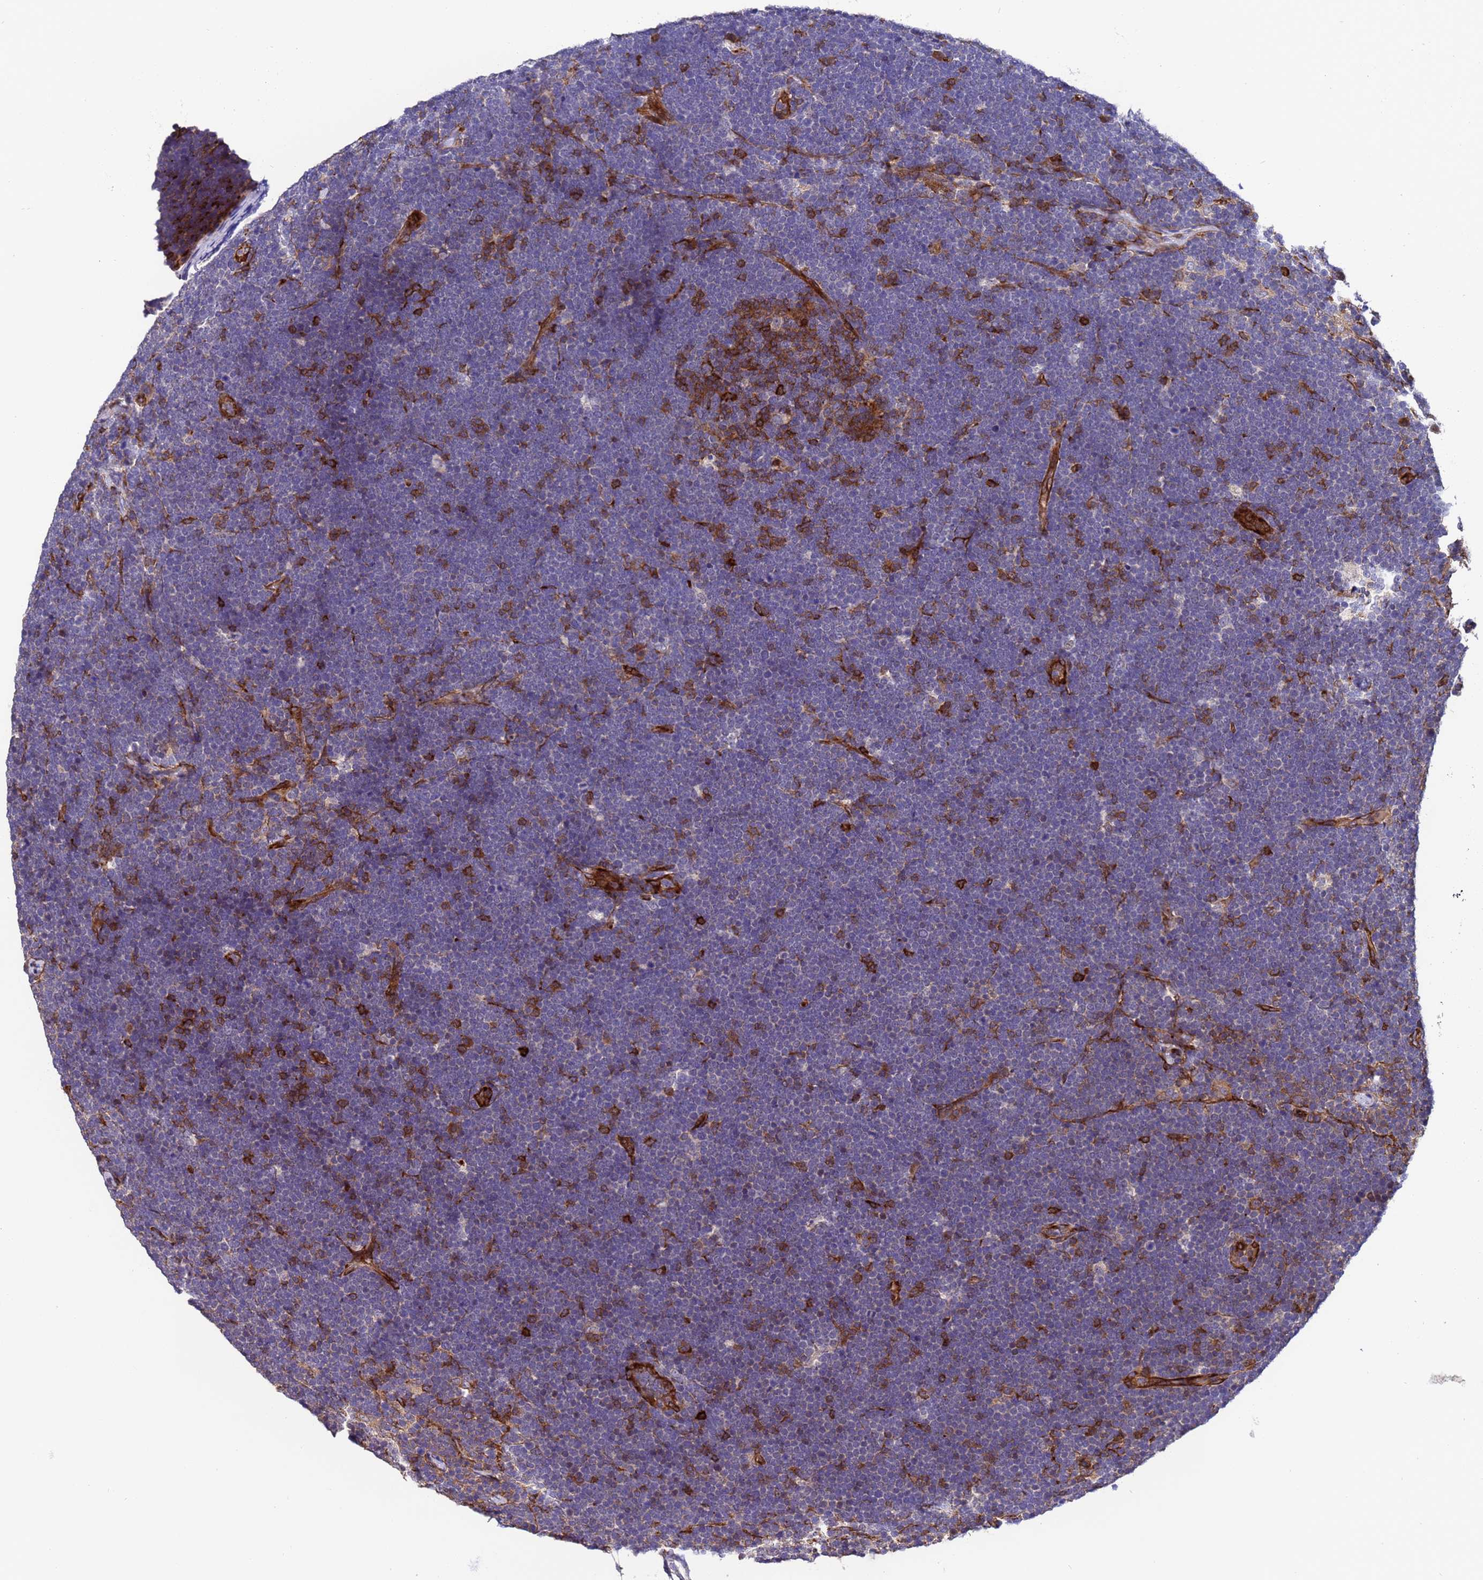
{"staining": {"intensity": "negative", "quantity": "none", "location": "none"}, "tissue": "lymphoma", "cell_type": "Tumor cells", "image_type": "cancer", "snomed": [{"axis": "morphology", "description": "Malignant lymphoma, non-Hodgkin's type, High grade"}, {"axis": "topography", "description": "Lymph node"}], "caption": "High magnification brightfield microscopy of high-grade malignant lymphoma, non-Hodgkin's type stained with DAB (3,3'-diaminobenzidine) (brown) and counterstained with hematoxylin (blue): tumor cells show no significant staining. (DAB immunohistochemistry (IHC) visualized using brightfield microscopy, high magnification).", "gene": "MOCS1", "patient": {"sex": "male", "age": 13}}